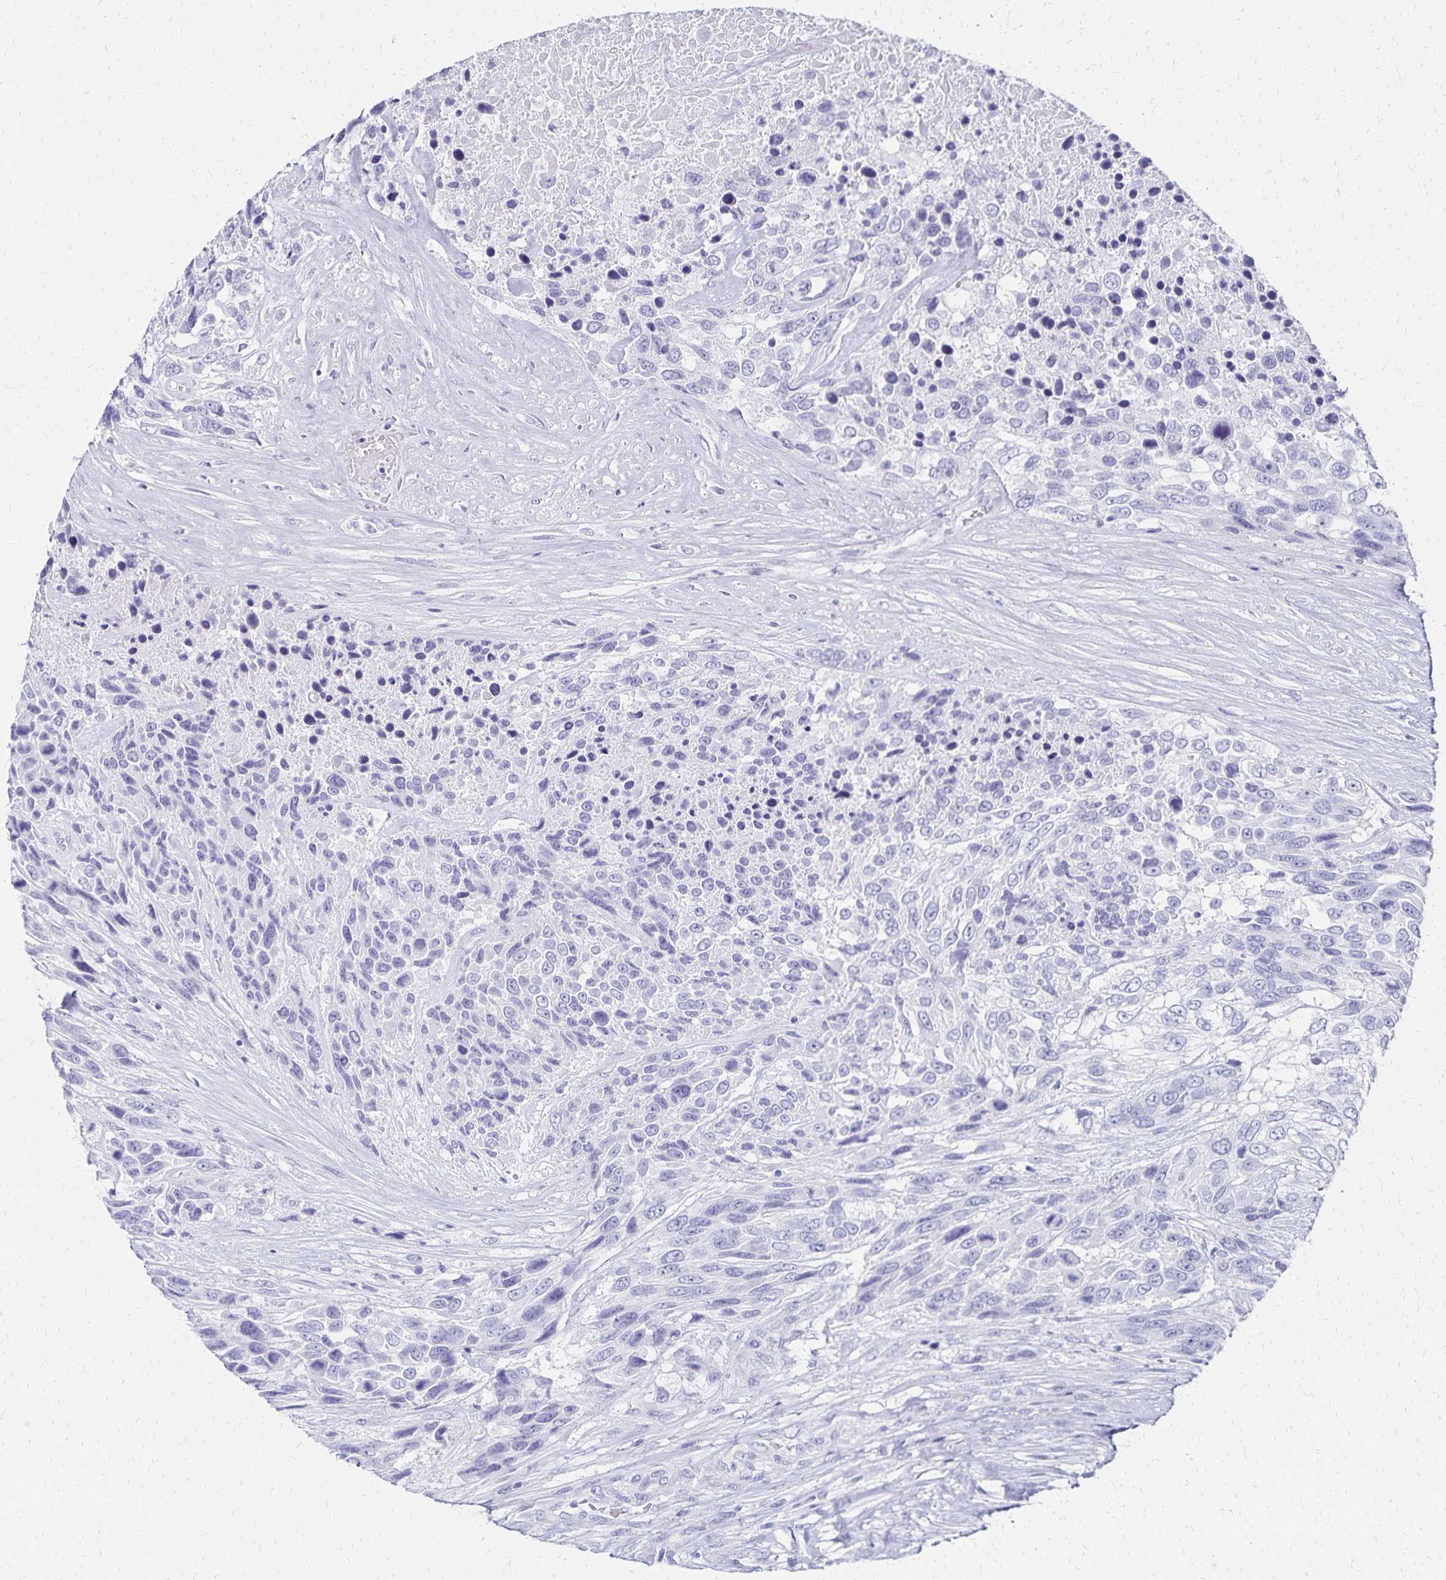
{"staining": {"intensity": "negative", "quantity": "none", "location": "none"}, "tissue": "urothelial cancer", "cell_type": "Tumor cells", "image_type": "cancer", "snomed": [{"axis": "morphology", "description": "Urothelial carcinoma, High grade"}, {"axis": "topography", "description": "Urinary bladder"}], "caption": "DAB (3,3'-diaminobenzidine) immunohistochemical staining of human urothelial cancer demonstrates no significant positivity in tumor cells.", "gene": "GIP", "patient": {"sex": "female", "age": 70}}